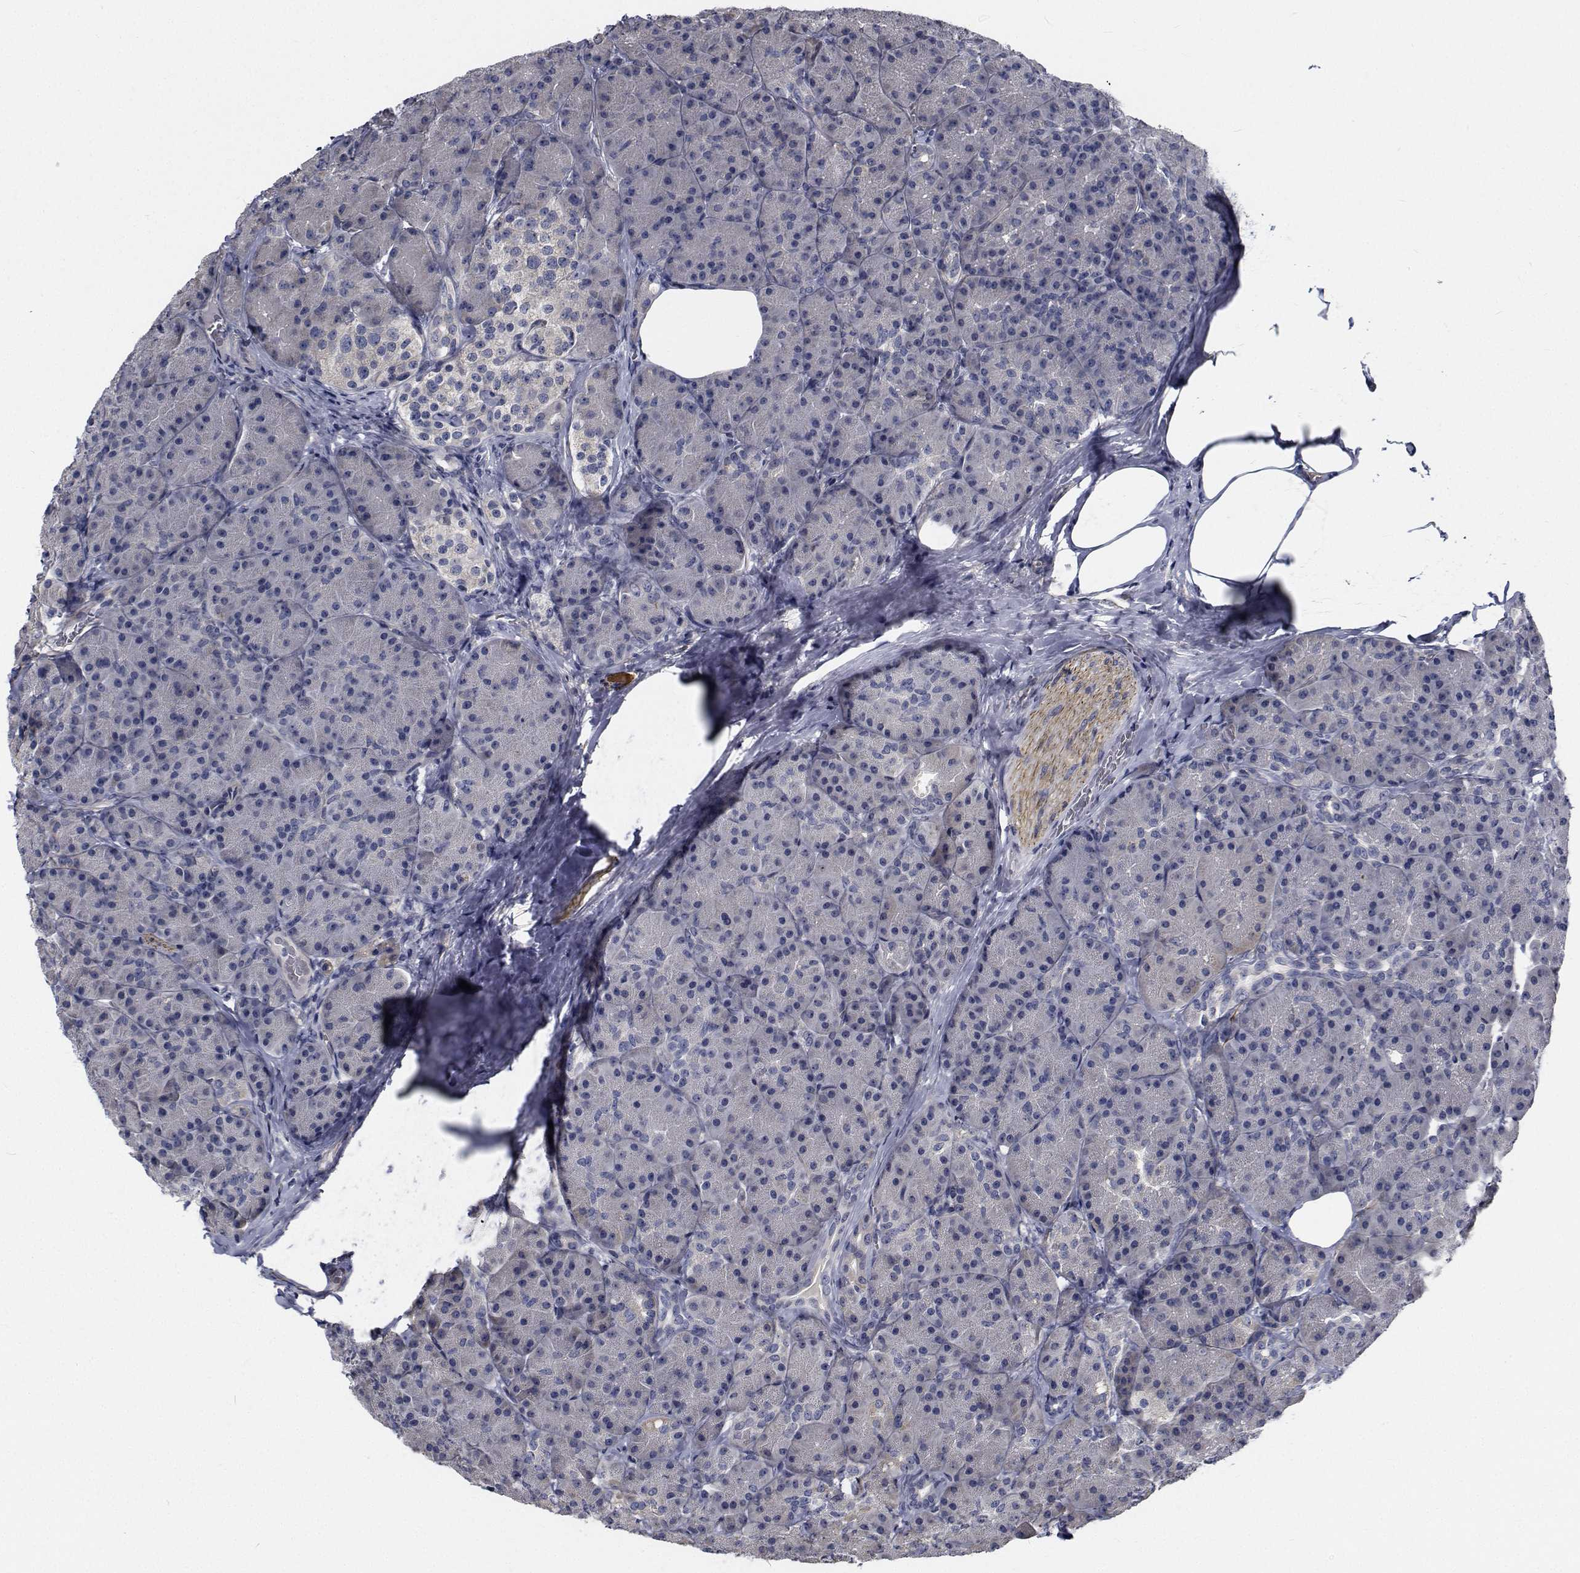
{"staining": {"intensity": "negative", "quantity": "none", "location": "none"}, "tissue": "pancreas", "cell_type": "Exocrine glandular cells", "image_type": "normal", "snomed": [{"axis": "morphology", "description": "Normal tissue, NOS"}, {"axis": "topography", "description": "Pancreas"}], "caption": "IHC histopathology image of benign pancreas: human pancreas stained with DAB (3,3'-diaminobenzidine) shows no significant protein positivity in exocrine glandular cells. Nuclei are stained in blue.", "gene": "TTBK1", "patient": {"sex": "male", "age": 57}}